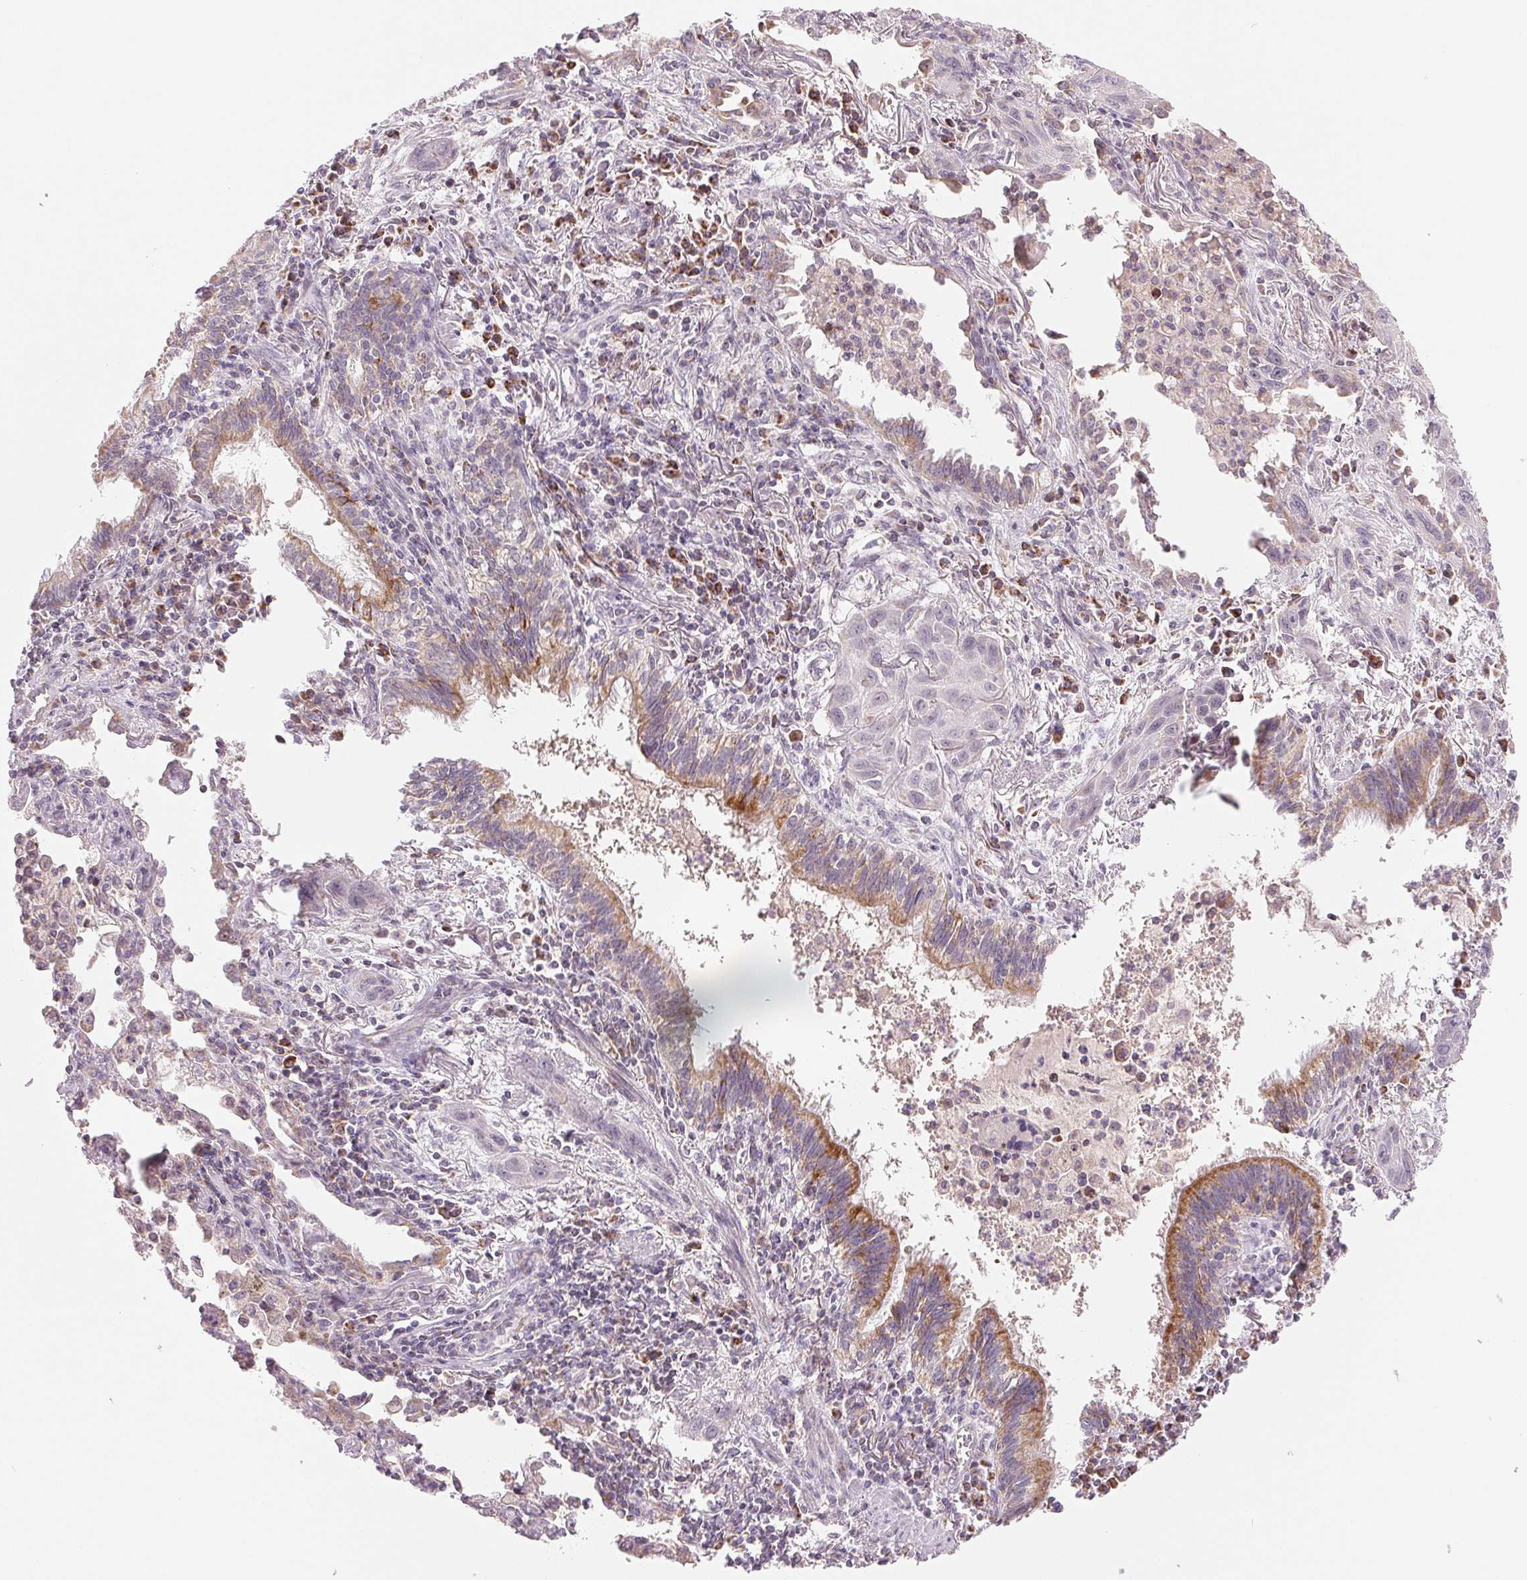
{"staining": {"intensity": "negative", "quantity": "none", "location": "none"}, "tissue": "lung cancer", "cell_type": "Tumor cells", "image_type": "cancer", "snomed": [{"axis": "morphology", "description": "Squamous cell carcinoma, NOS"}, {"axis": "topography", "description": "Lung"}], "caption": "Lung cancer (squamous cell carcinoma) stained for a protein using IHC shows no expression tumor cells.", "gene": "HINT2", "patient": {"sex": "male", "age": 79}}